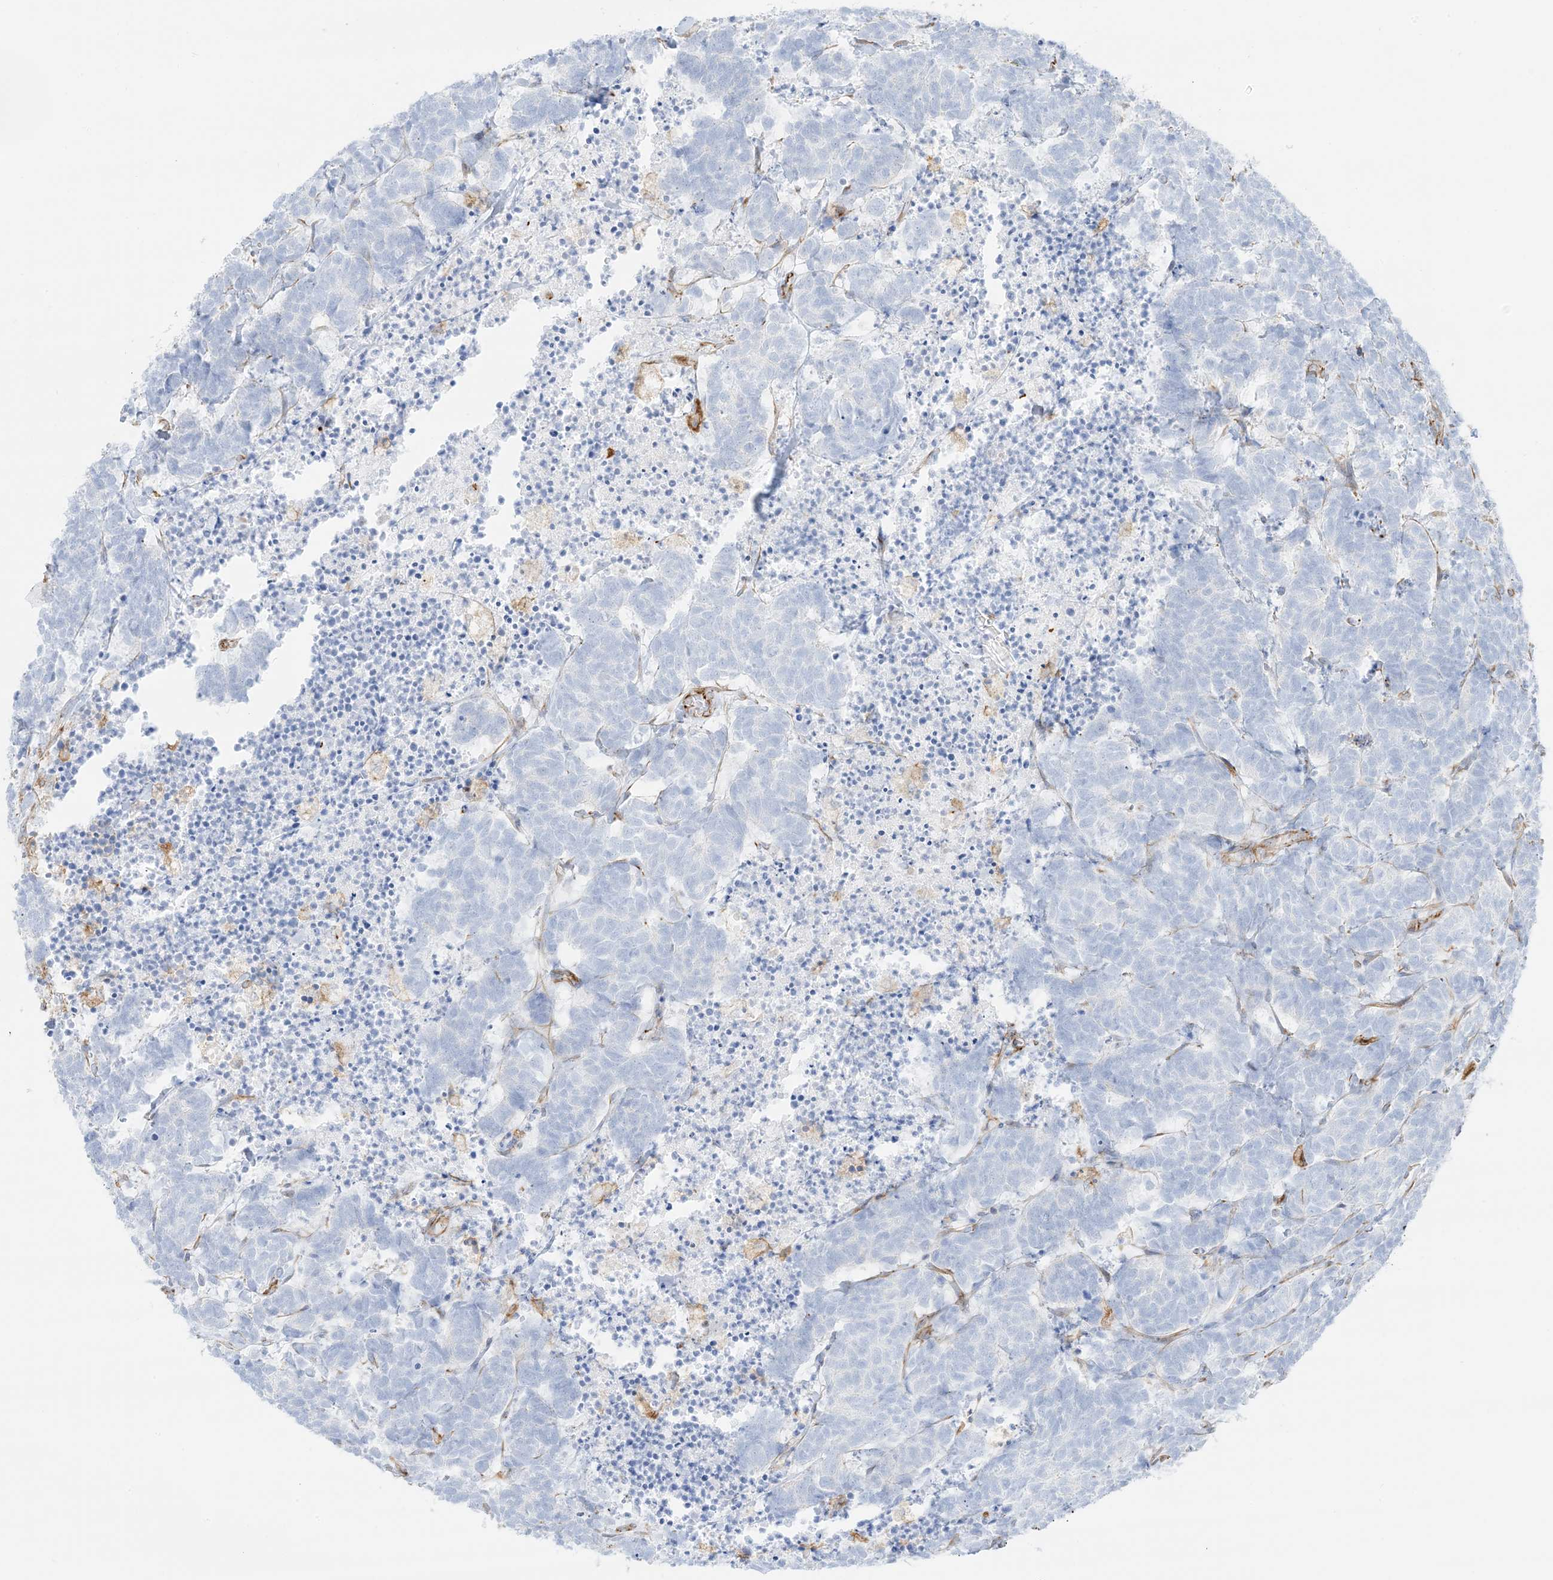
{"staining": {"intensity": "negative", "quantity": "none", "location": "none"}, "tissue": "carcinoid", "cell_type": "Tumor cells", "image_type": "cancer", "snomed": [{"axis": "morphology", "description": "Carcinoma, NOS"}, {"axis": "morphology", "description": "Carcinoid, malignant, NOS"}, {"axis": "topography", "description": "Urinary bladder"}], "caption": "The photomicrograph shows no staining of tumor cells in carcinoid.", "gene": "PID1", "patient": {"sex": "male", "age": 57}}